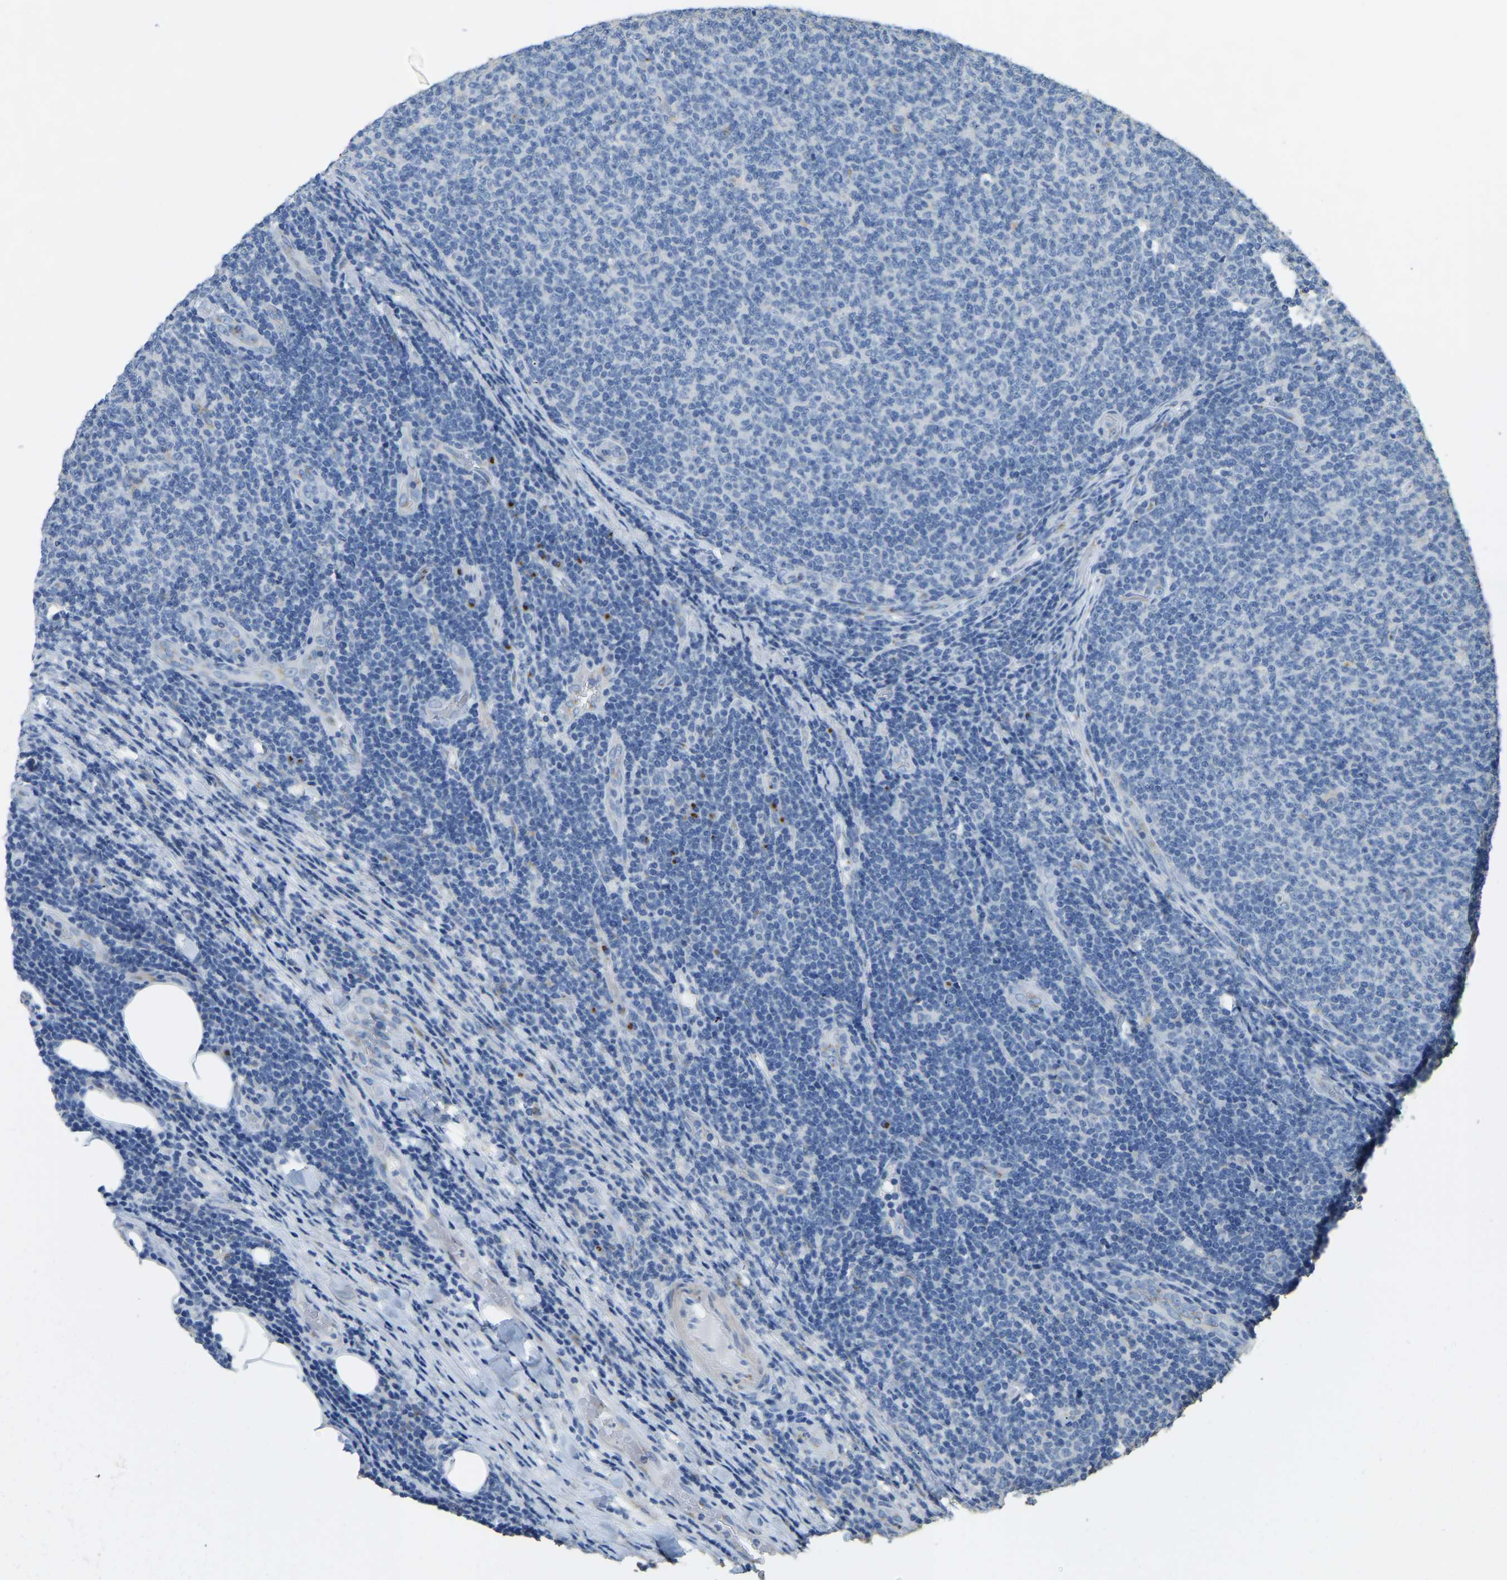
{"staining": {"intensity": "negative", "quantity": "none", "location": "none"}, "tissue": "lymphoma", "cell_type": "Tumor cells", "image_type": "cancer", "snomed": [{"axis": "morphology", "description": "Malignant lymphoma, non-Hodgkin's type, Low grade"}, {"axis": "topography", "description": "Lymph node"}], "caption": "Tumor cells show no significant staining in malignant lymphoma, non-Hodgkin's type (low-grade).", "gene": "FAM174A", "patient": {"sex": "male", "age": 66}}